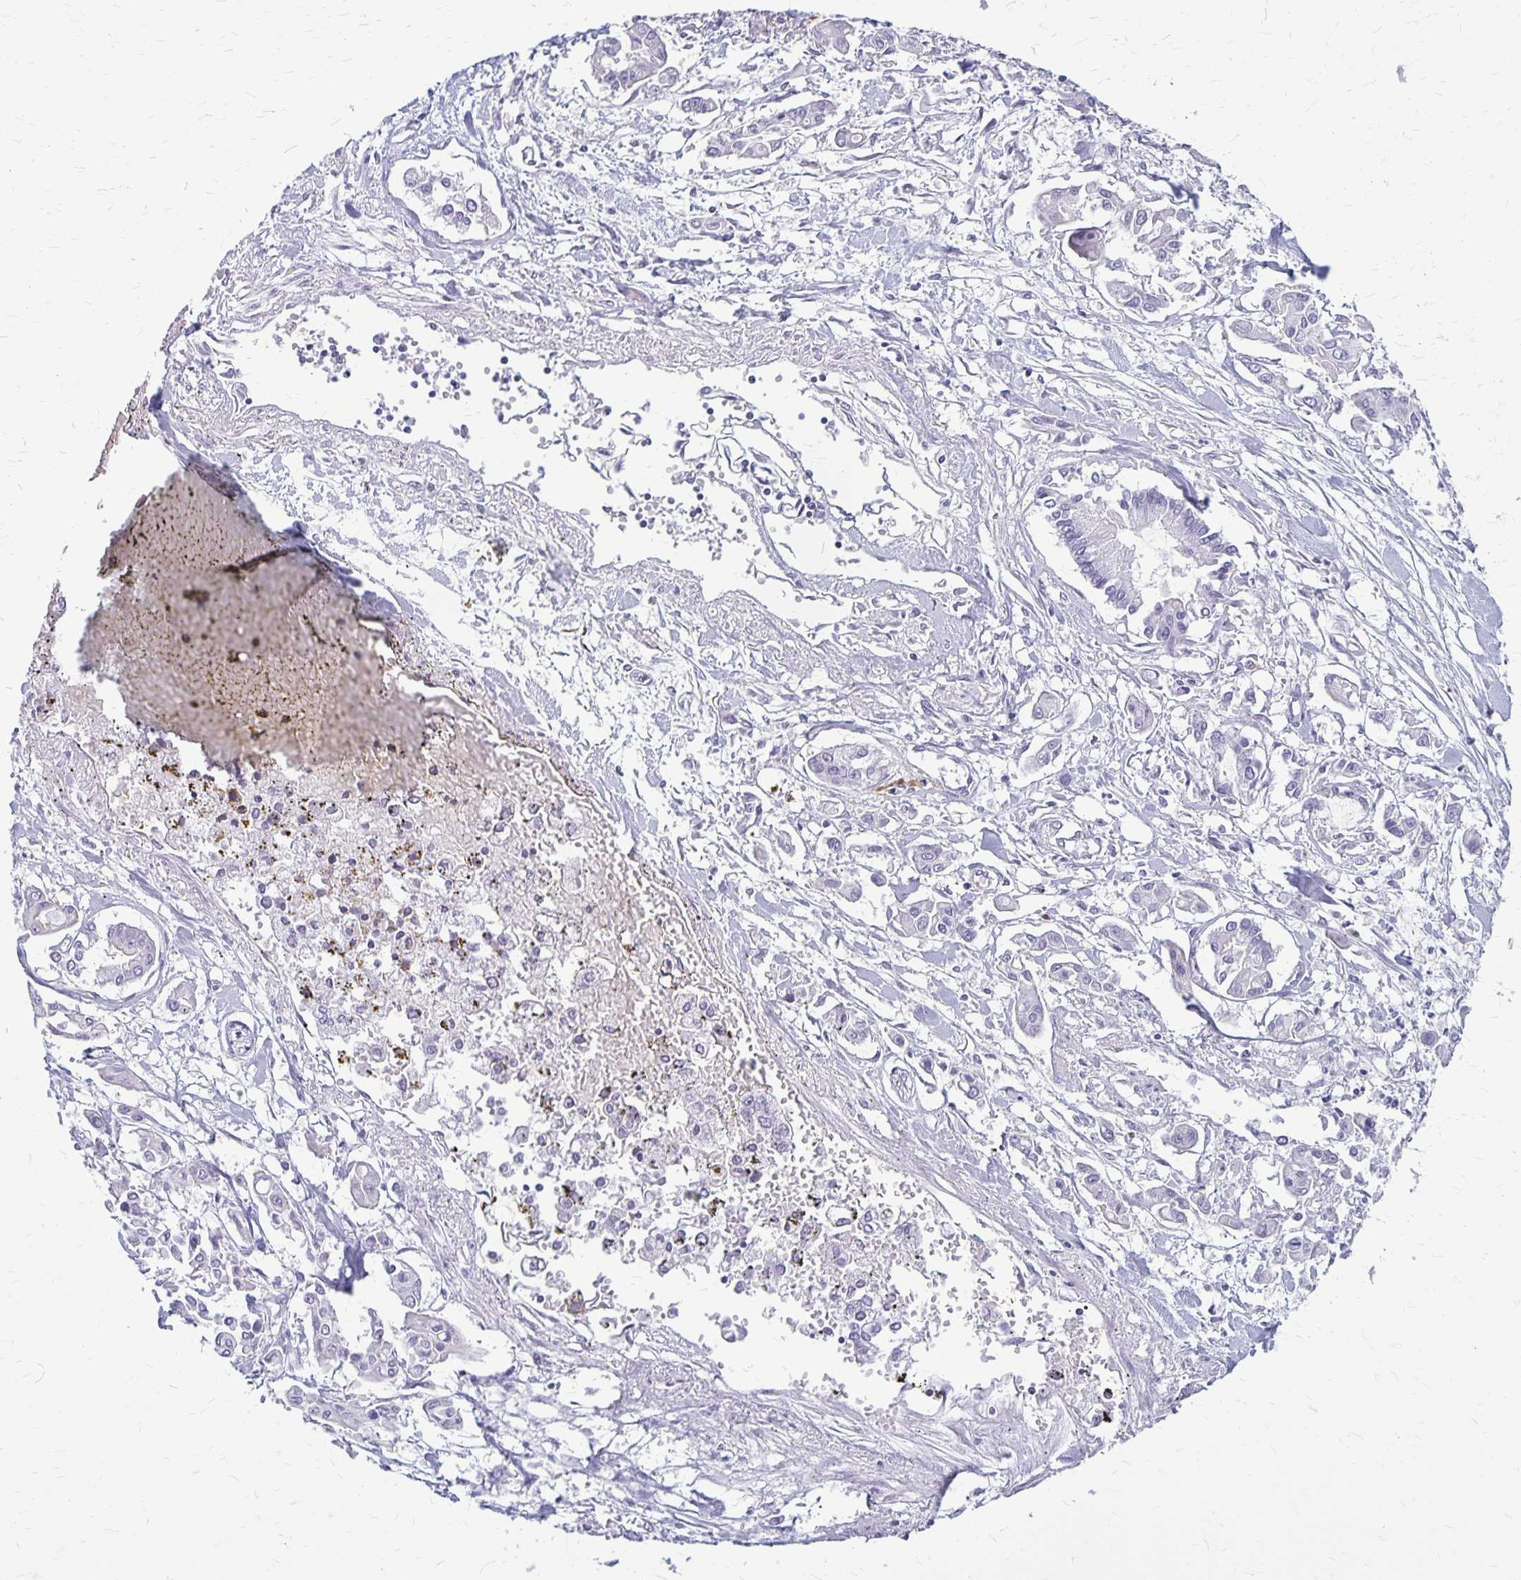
{"staining": {"intensity": "negative", "quantity": "none", "location": "none"}, "tissue": "pancreatic cancer", "cell_type": "Tumor cells", "image_type": "cancer", "snomed": [{"axis": "morphology", "description": "Adenocarcinoma, NOS"}, {"axis": "topography", "description": "Pancreas"}], "caption": "A micrograph of human pancreatic cancer (adenocarcinoma) is negative for staining in tumor cells.", "gene": "GP9", "patient": {"sex": "male", "age": 61}}